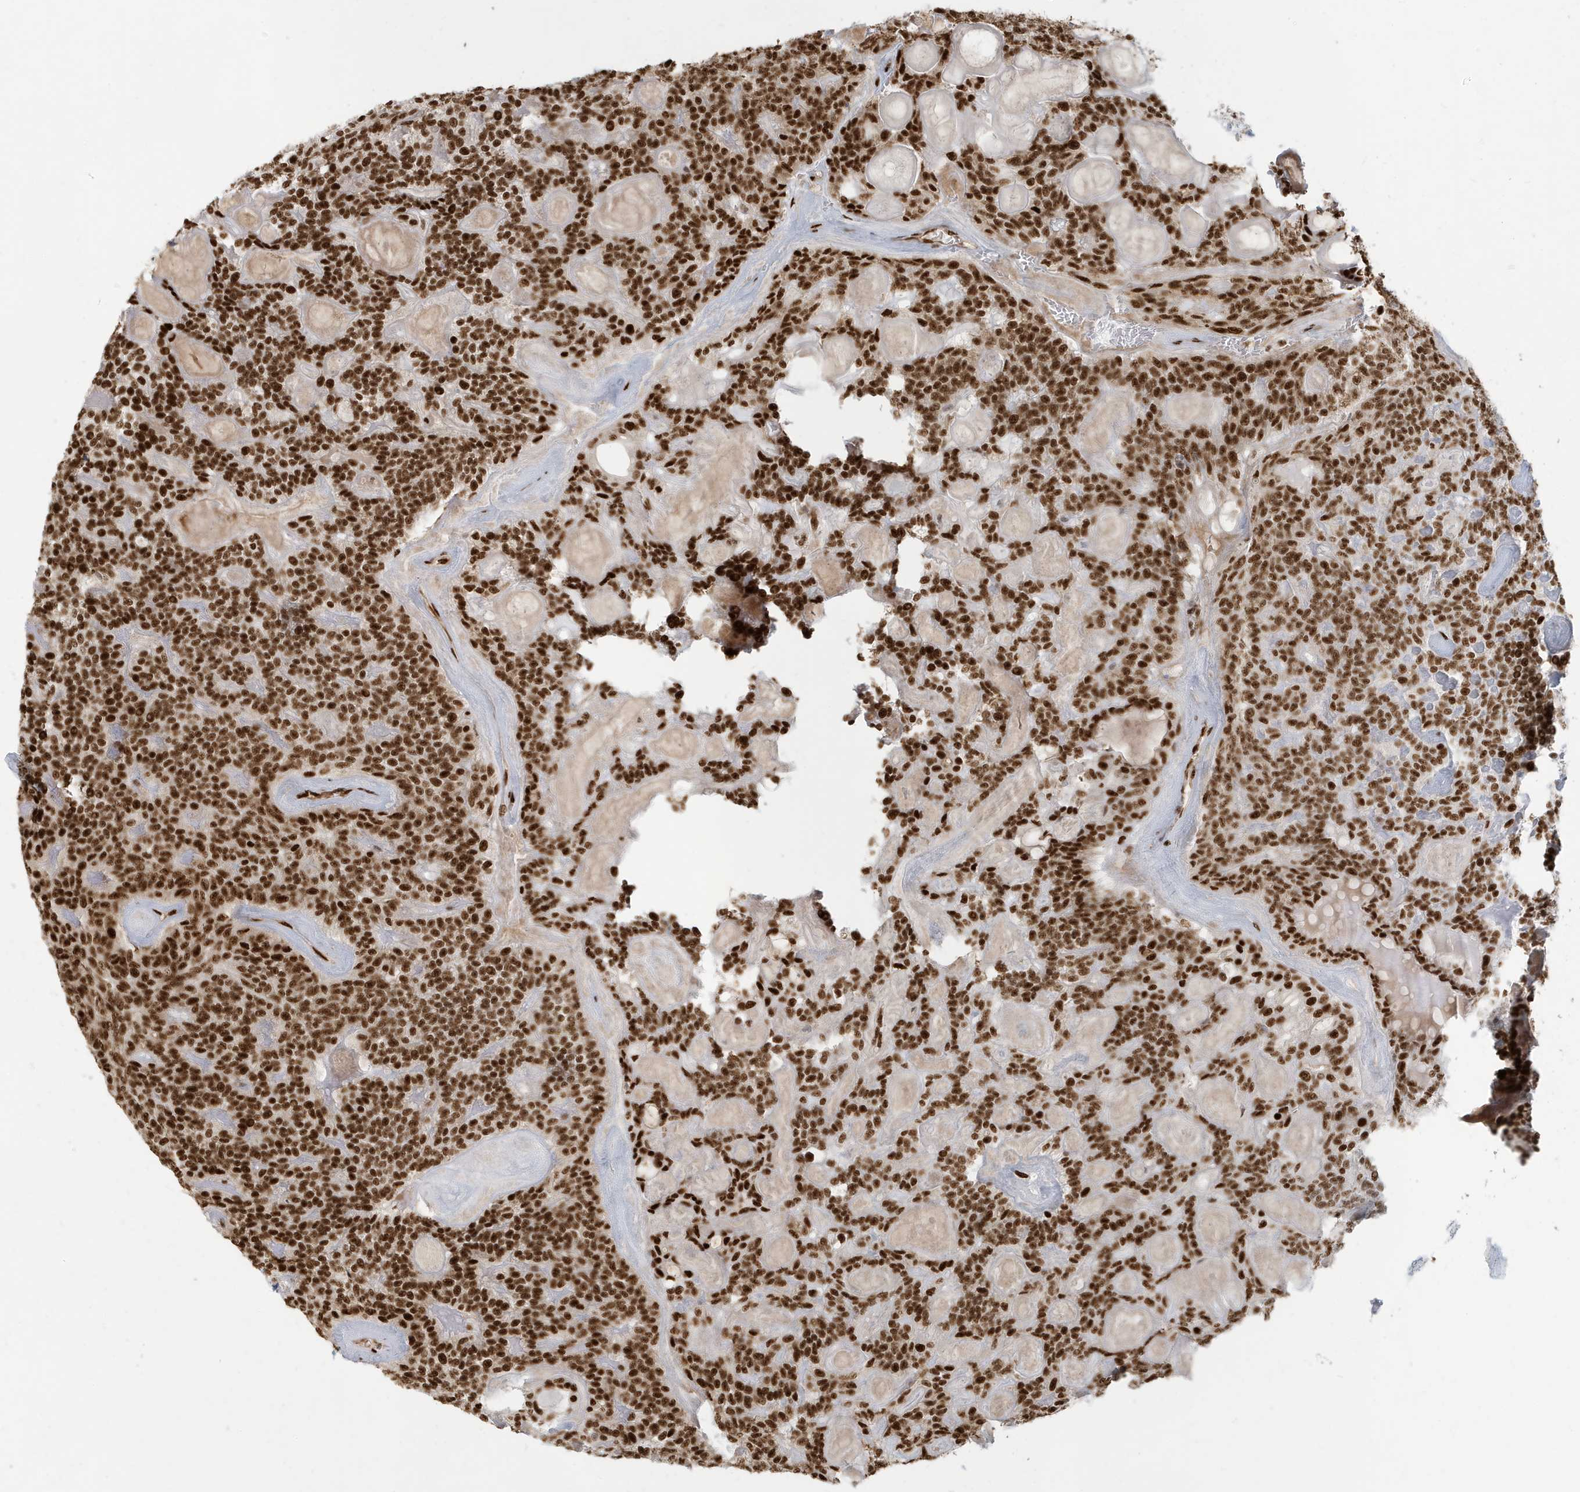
{"staining": {"intensity": "strong", "quantity": ">75%", "location": "nuclear"}, "tissue": "head and neck cancer", "cell_type": "Tumor cells", "image_type": "cancer", "snomed": [{"axis": "morphology", "description": "Adenocarcinoma, NOS"}, {"axis": "topography", "description": "Head-Neck"}], "caption": "IHC staining of head and neck adenocarcinoma, which reveals high levels of strong nuclear positivity in about >75% of tumor cells indicating strong nuclear protein staining. The staining was performed using DAB (brown) for protein detection and nuclei were counterstained in hematoxylin (blue).", "gene": "CKS2", "patient": {"sex": "male", "age": 66}}